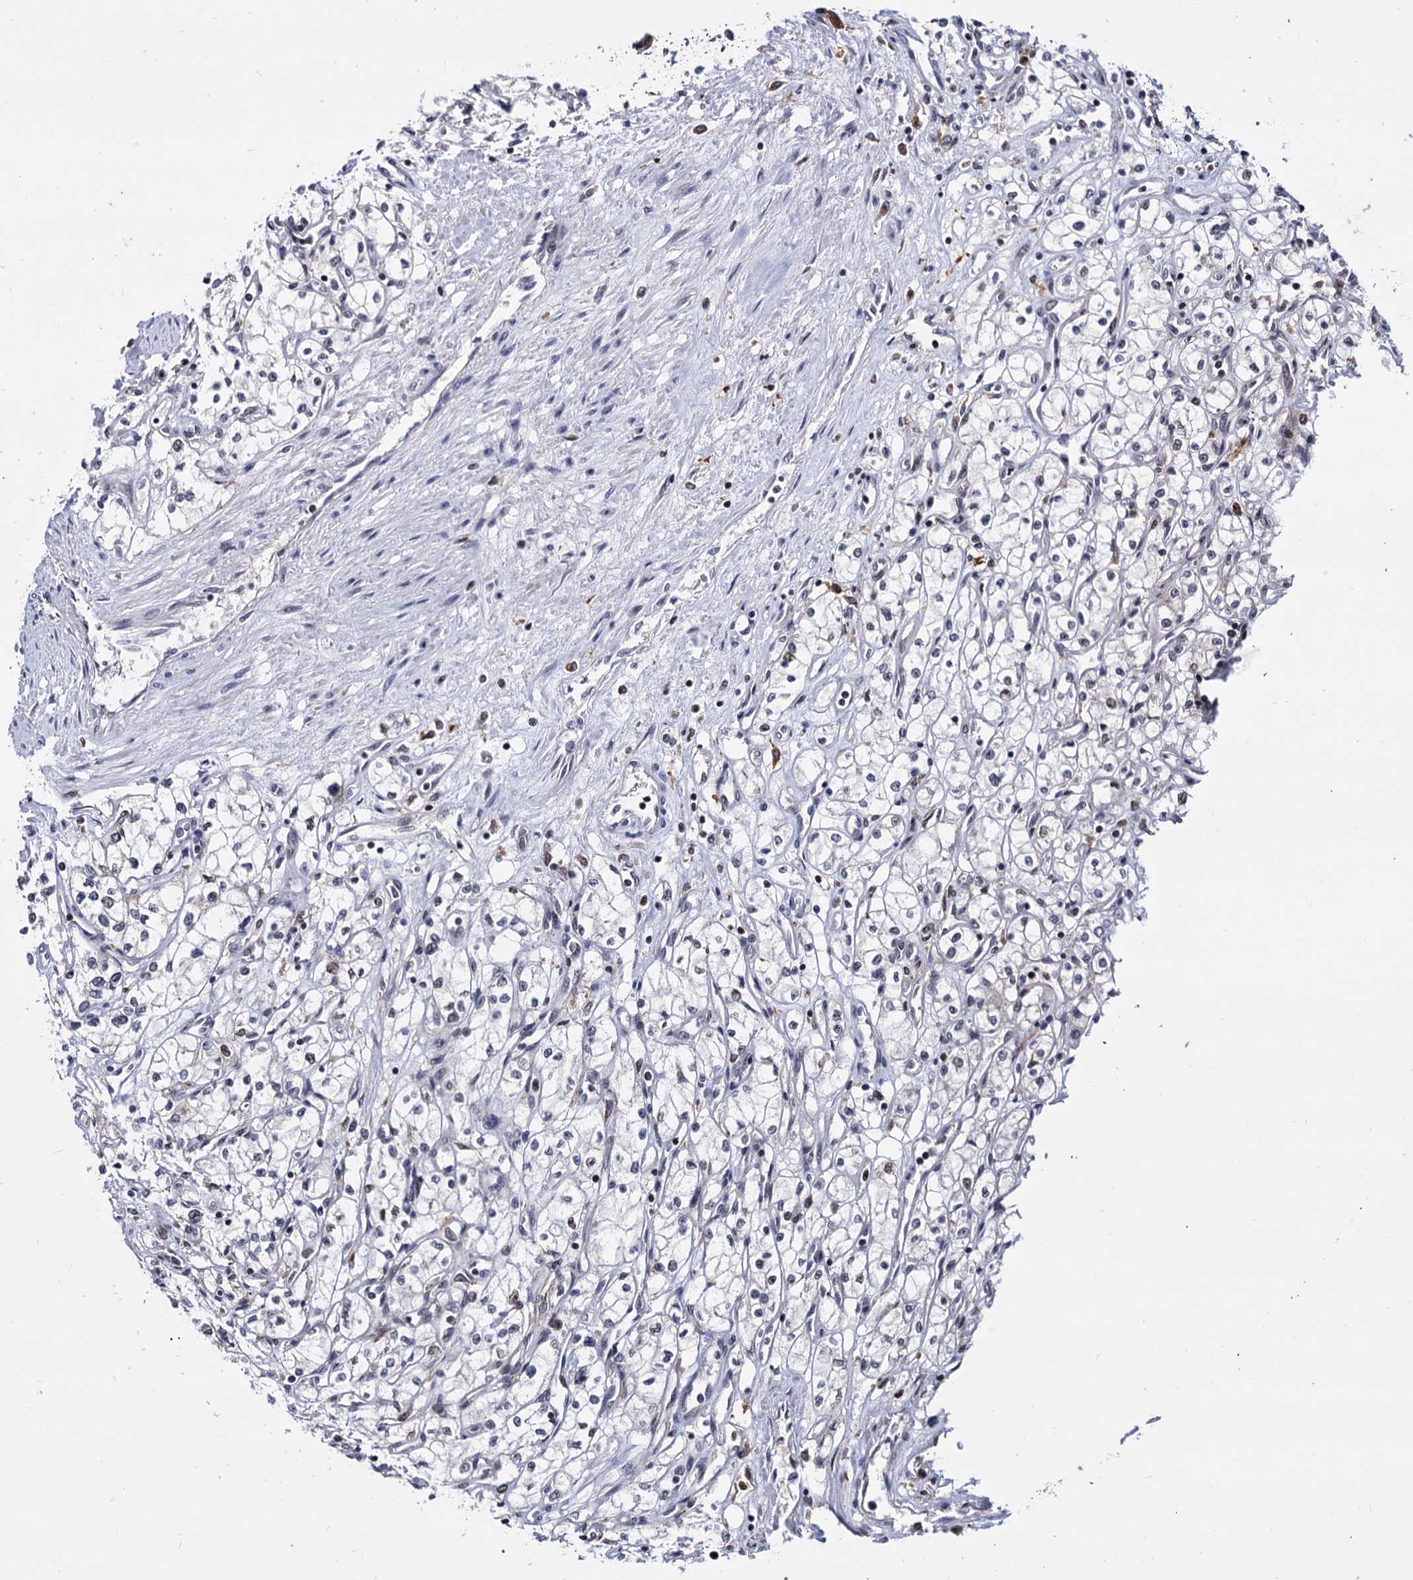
{"staining": {"intensity": "negative", "quantity": "none", "location": "none"}, "tissue": "renal cancer", "cell_type": "Tumor cells", "image_type": "cancer", "snomed": [{"axis": "morphology", "description": "Adenocarcinoma, NOS"}, {"axis": "topography", "description": "Kidney"}], "caption": "There is no significant staining in tumor cells of renal adenocarcinoma.", "gene": "RNASEH2B", "patient": {"sex": "male", "age": 59}}